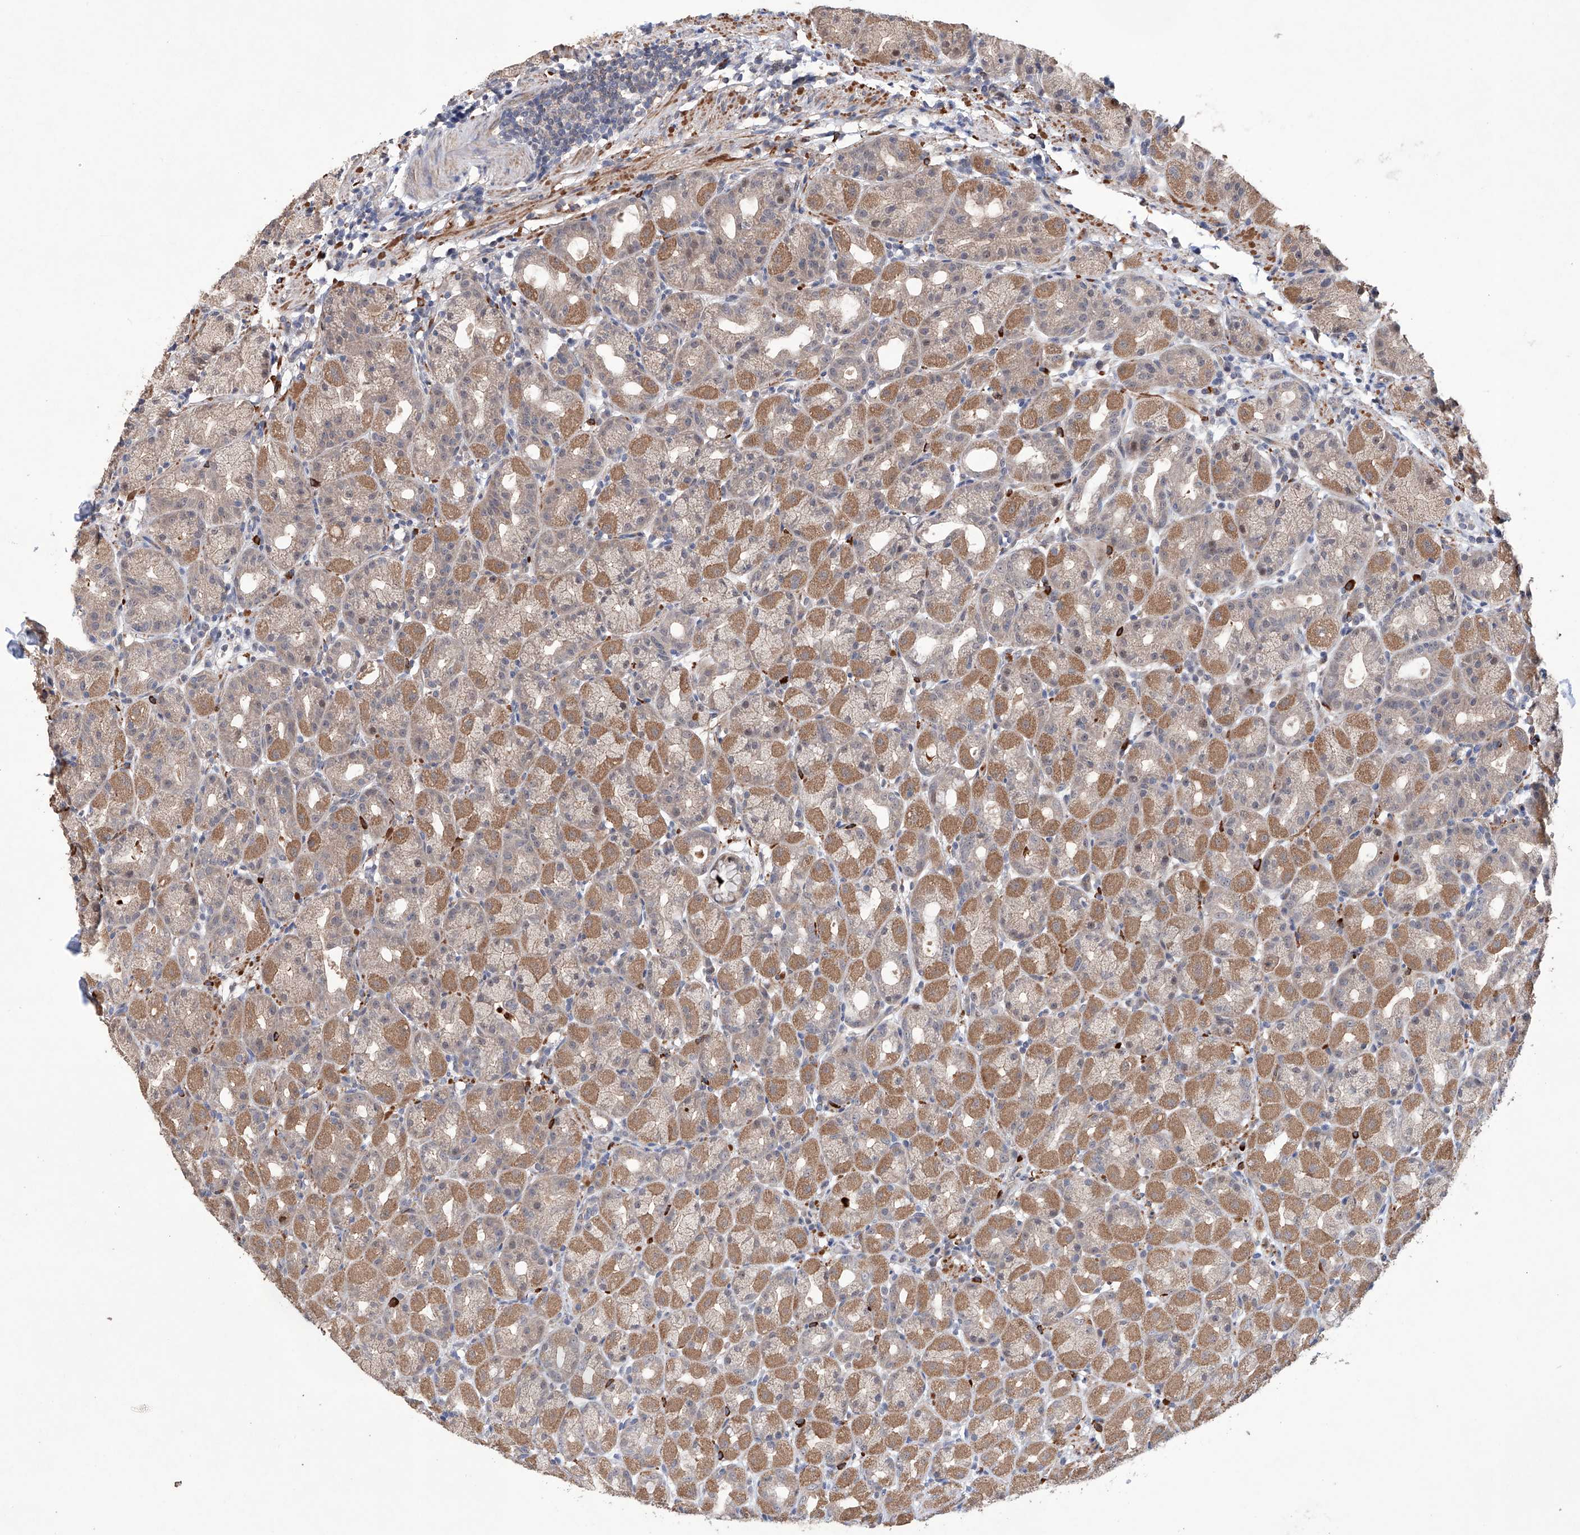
{"staining": {"intensity": "moderate", "quantity": ">75%", "location": "cytoplasmic/membranous"}, "tissue": "stomach", "cell_type": "Glandular cells", "image_type": "normal", "snomed": [{"axis": "morphology", "description": "Normal tissue, NOS"}, {"axis": "topography", "description": "Stomach, upper"}], "caption": "Immunohistochemistry of benign stomach reveals medium levels of moderate cytoplasmic/membranous expression in about >75% of glandular cells.", "gene": "AFG1L", "patient": {"sex": "male", "age": 68}}